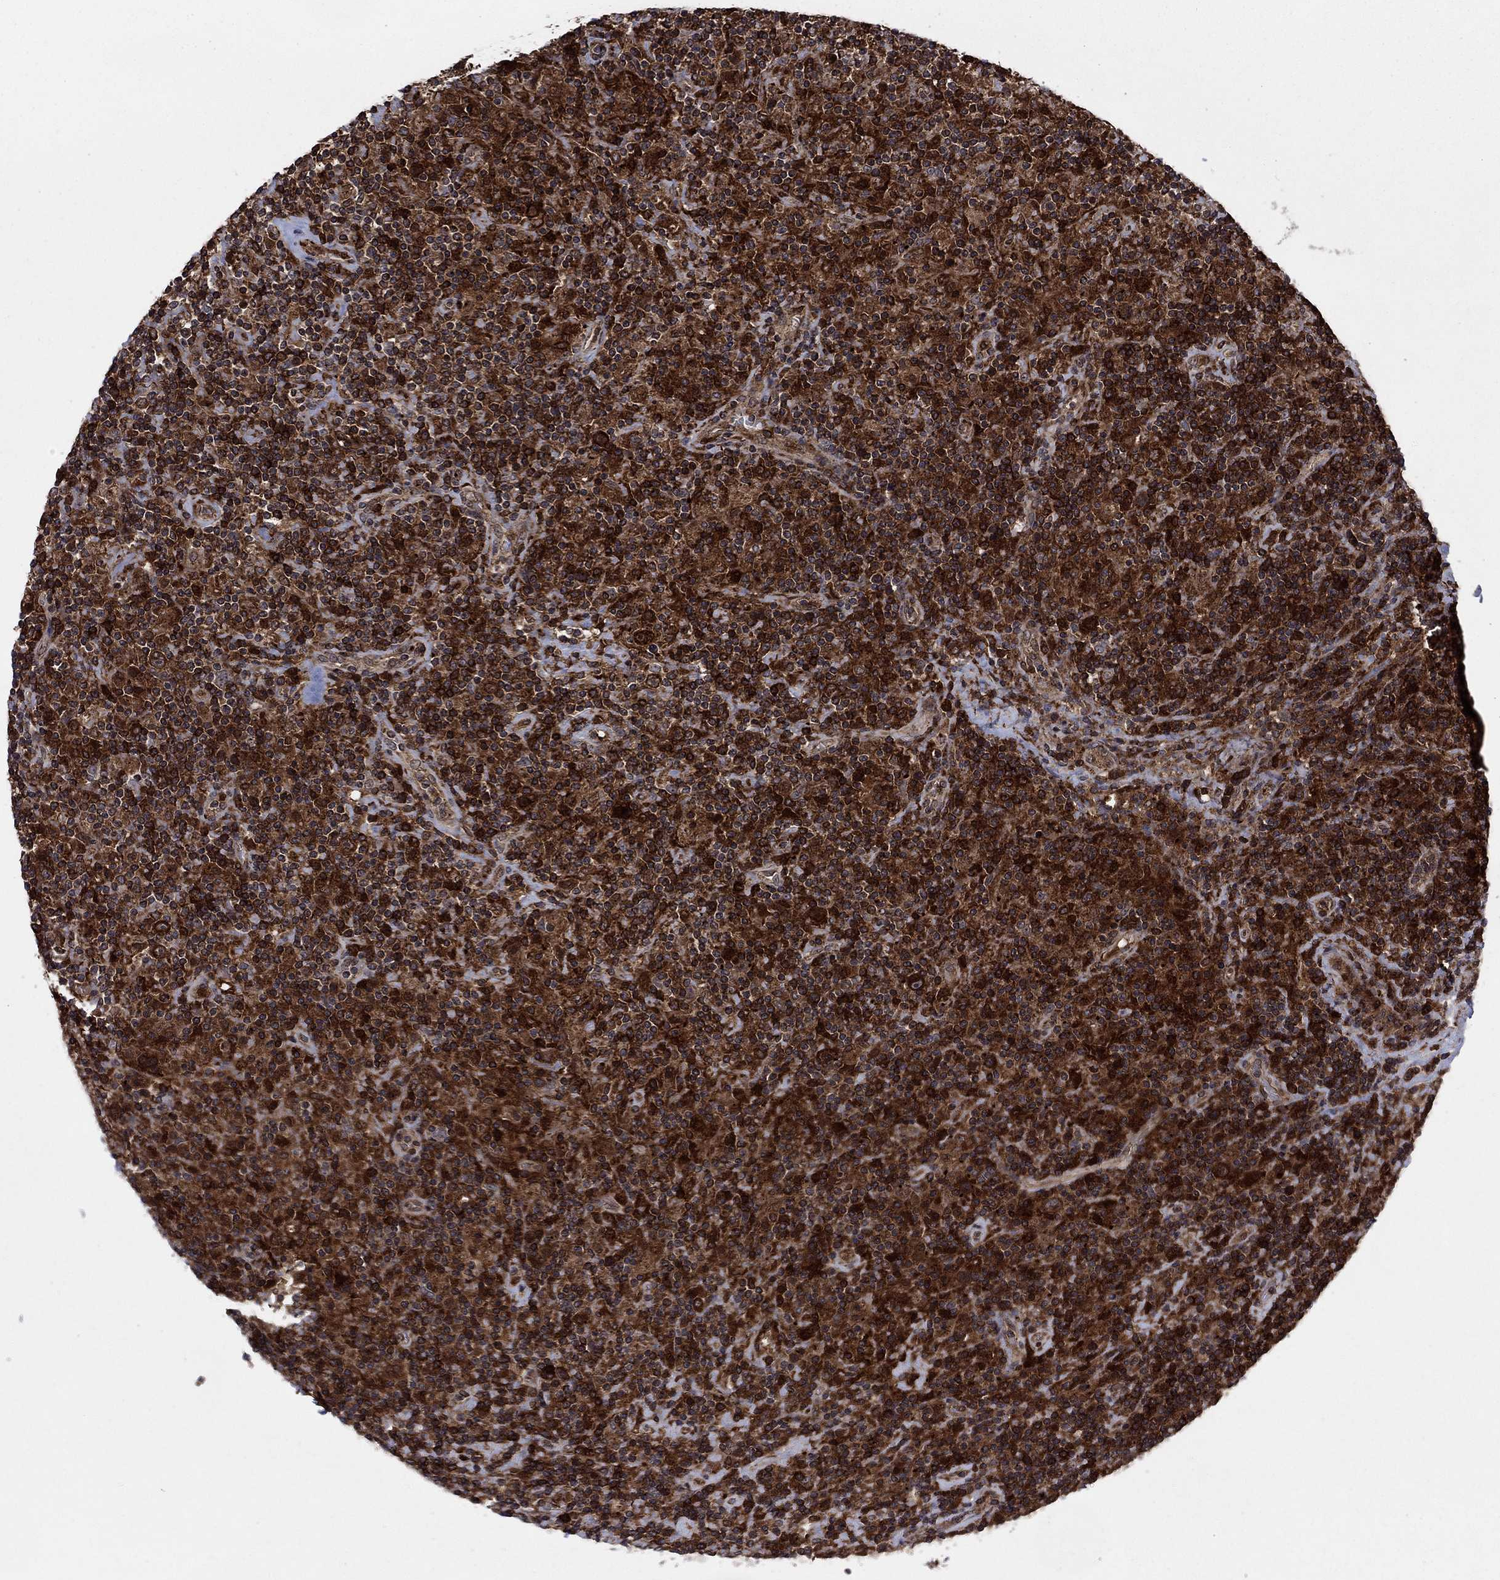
{"staining": {"intensity": "strong", "quantity": ">75%", "location": "cytoplasmic/membranous"}, "tissue": "lymphoma", "cell_type": "Tumor cells", "image_type": "cancer", "snomed": [{"axis": "morphology", "description": "Hodgkin's disease, NOS"}, {"axis": "topography", "description": "Lymph node"}], "caption": "IHC photomicrograph of neoplastic tissue: human lymphoma stained using IHC demonstrates high levels of strong protein expression localized specifically in the cytoplasmic/membranous of tumor cells, appearing as a cytoplasmic/membranous brown color.", "gene": "IFI35", "patient": {"sex": "male", "age": 70}}